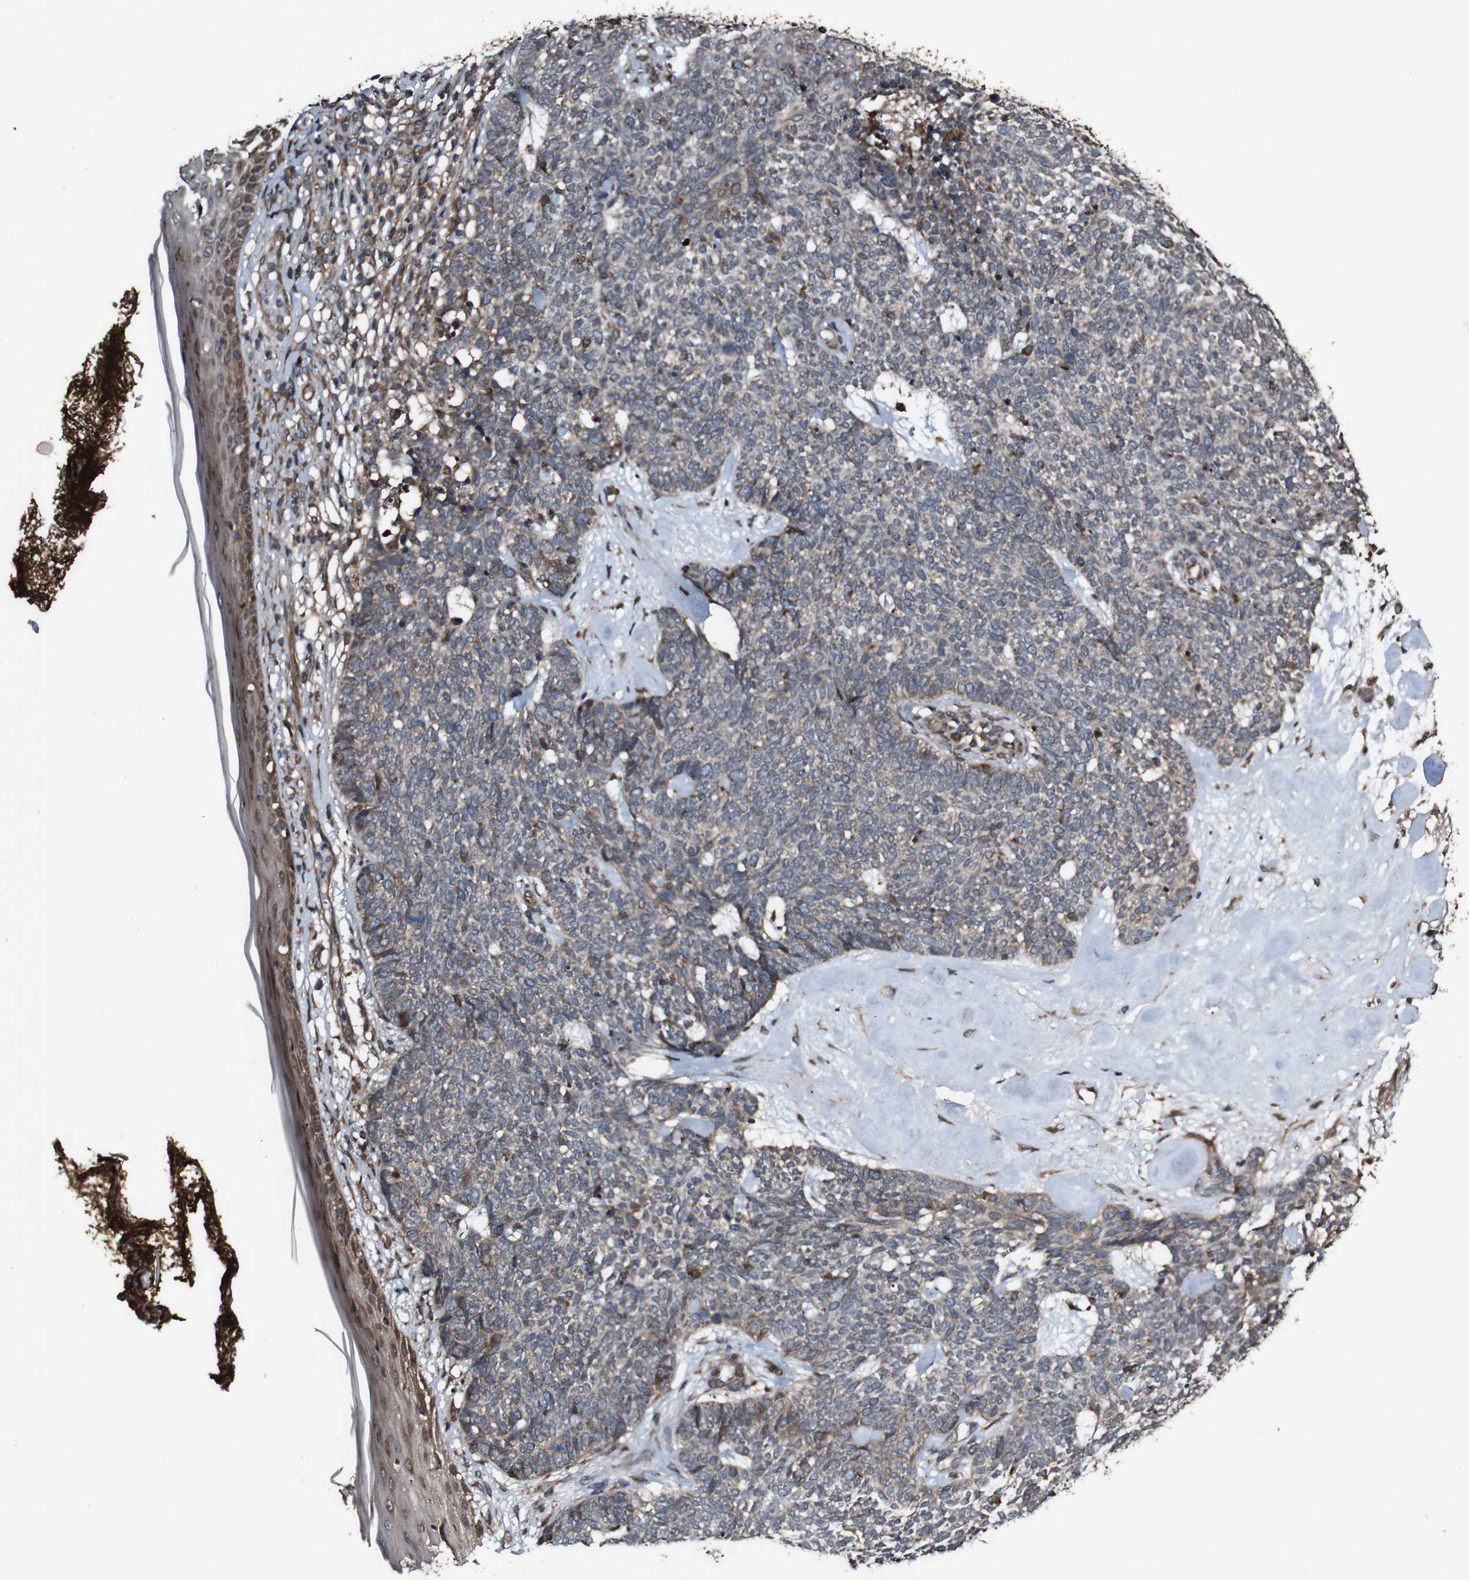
{"staining": {"intensity": "moderate", "quantity": ">75%", "location": "cytoplasmic/membranous"}, "tissue": "skin cancer", "cell_type": "Tumor cells", "image_type": "cancer", "snomed": [{"axis": "morphology", "description": "Squamous cell carcinoma, NOS"}, {"axis": "topography", "description": "Skin"}, {"axis": "topography", "description": "Anal"}], "caption": "There is medium levels of moderate cytoplasmic/membranous expression in tumor cells of skin cancer, as demonstrated by immunohistochemical staining (brown color).", "gene": "BTN3A3", "patient": {"sex": "male", "age": 64}}